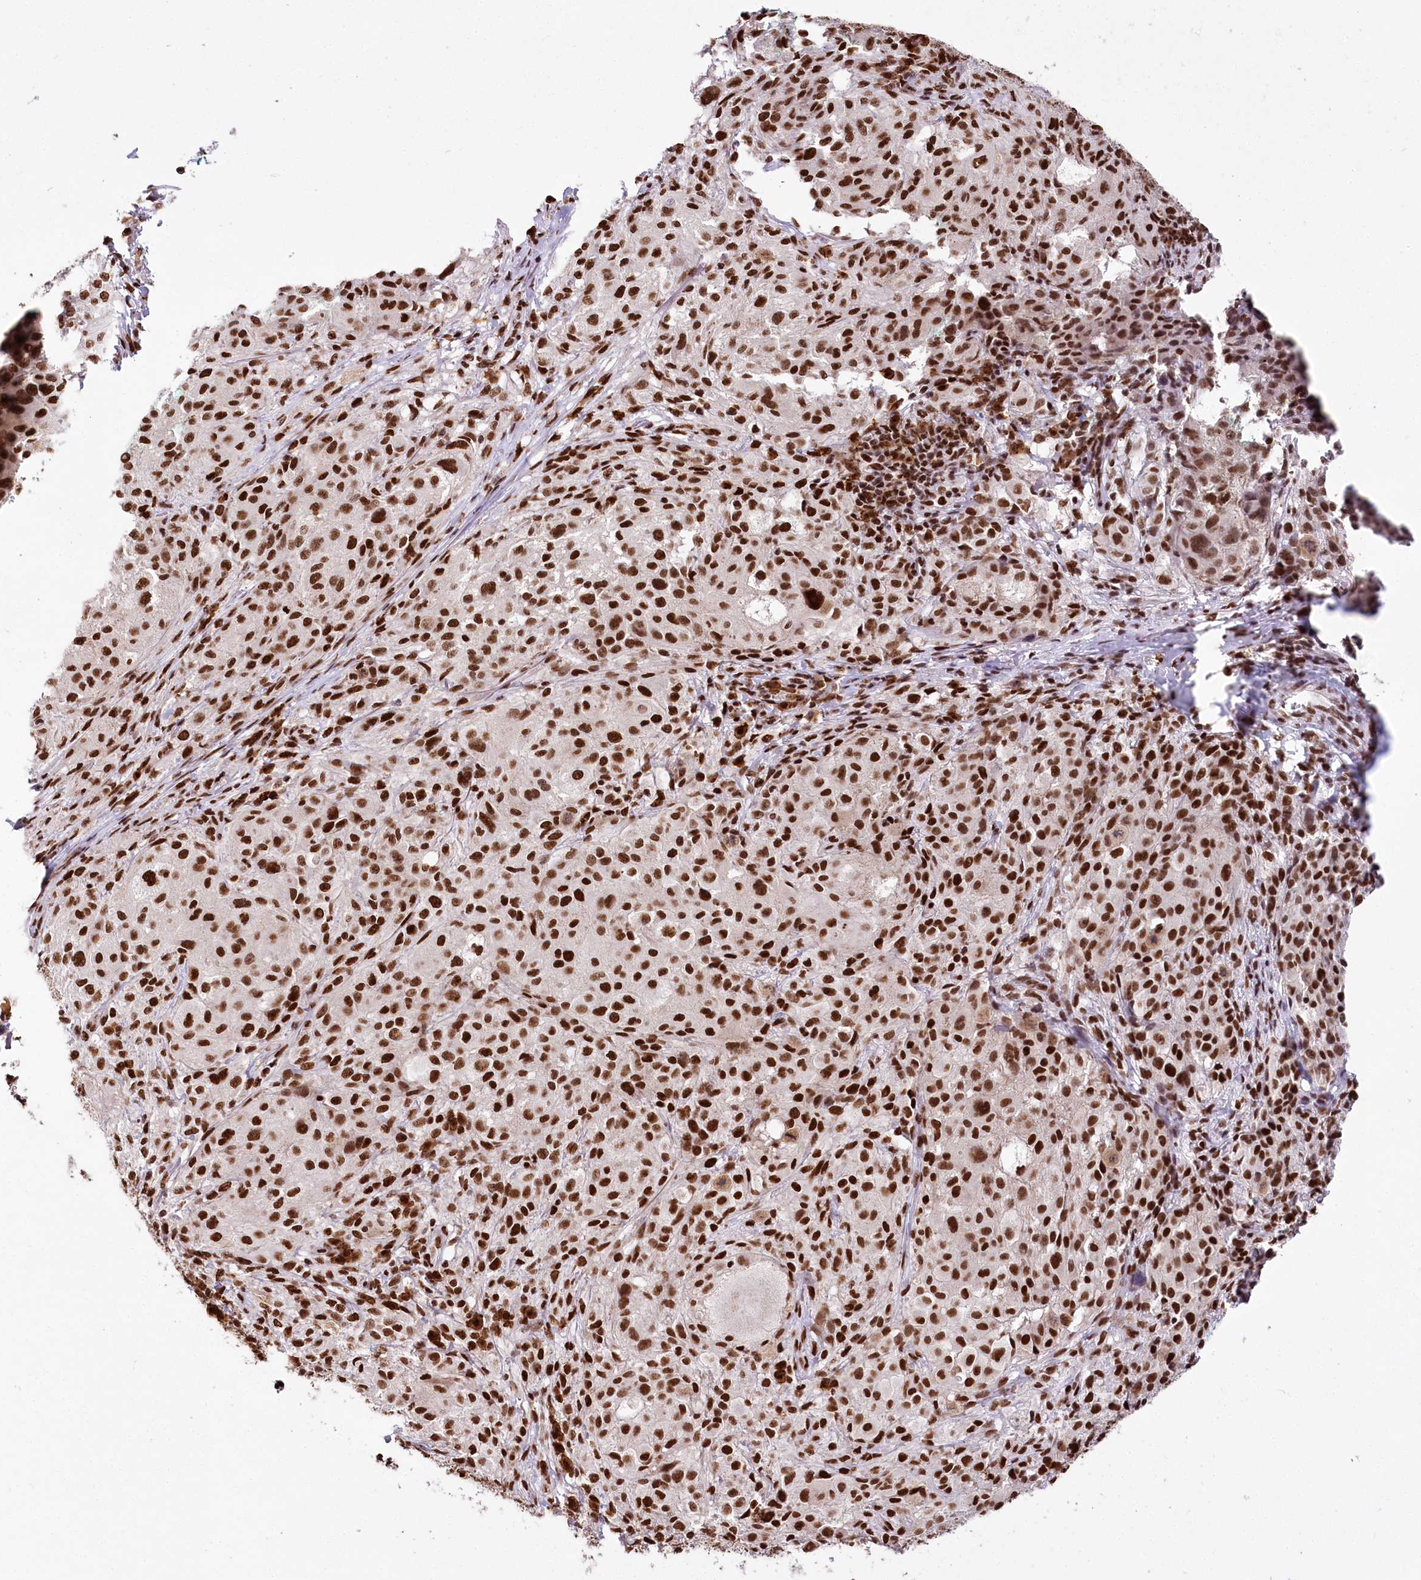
{"staining": {"intensity": "strong", "quantity": ">75%", "location": "nuclear"}, "tissue": "melanoma", "cell_type": "Tumor cells", "image_type": "cancer", "snomed": [{"axis": "morphology", "description": "Necrosis, NOS"}, {"axis": "morphology", "description": "Malignant melanoma, NOS"}, {"axis": "topography", "description": "Skin"}], "caption": "Immunohistochemistry (IHC) photomicrograph of neoplastic tissue: melanoma stained using immunohistochemistry displays high levels of strong protein expression localized specifically in the nuclear of tumor cells, appearing as a nuclear brown color.", "gene": "SMARCE1", "patient": {"sex": "female", "age": 87}}